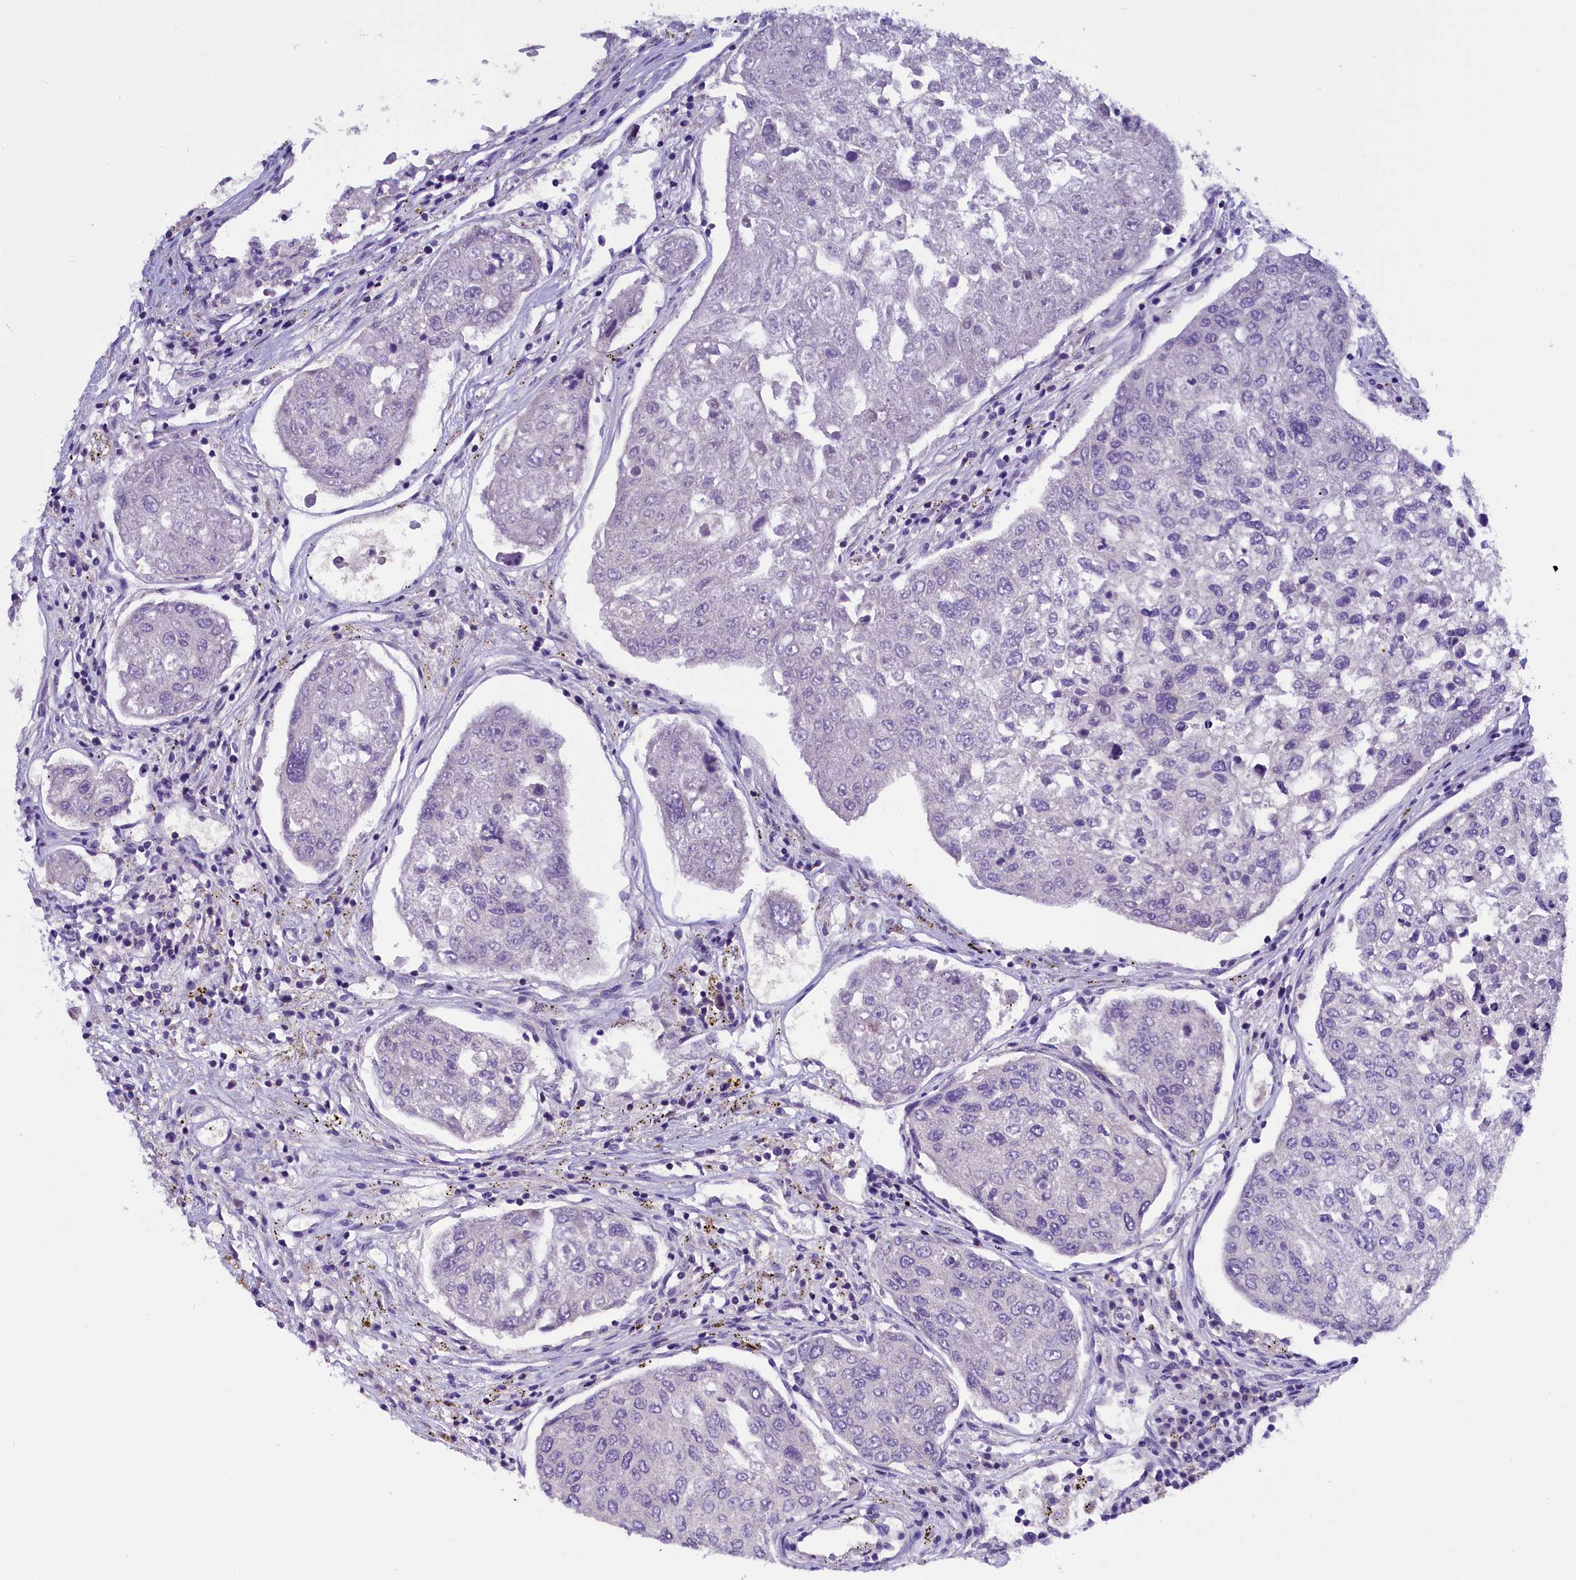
{"staining": {"intensity": "negative", "quantity": "none", "location": "none"}, "tissue": "urothelial cancer", "cell_type": "Tumor cells", "image_type": "cancer", "snomed": [{"axis": "morphology", "description": "Urothelial carcinoma, High grade"}, {"axis": "topography", "description": "Lymph node"}, {"axis": "topography", "description": "Urinary bladder"}], "caption": "IHC photomicrograph of urothelial carcinoma (high-grade) stained for a protein (brown), which reveals no staining in tumor cells.", "gene": "ABAT", "patient": {"sex": "male", "age": 51}}